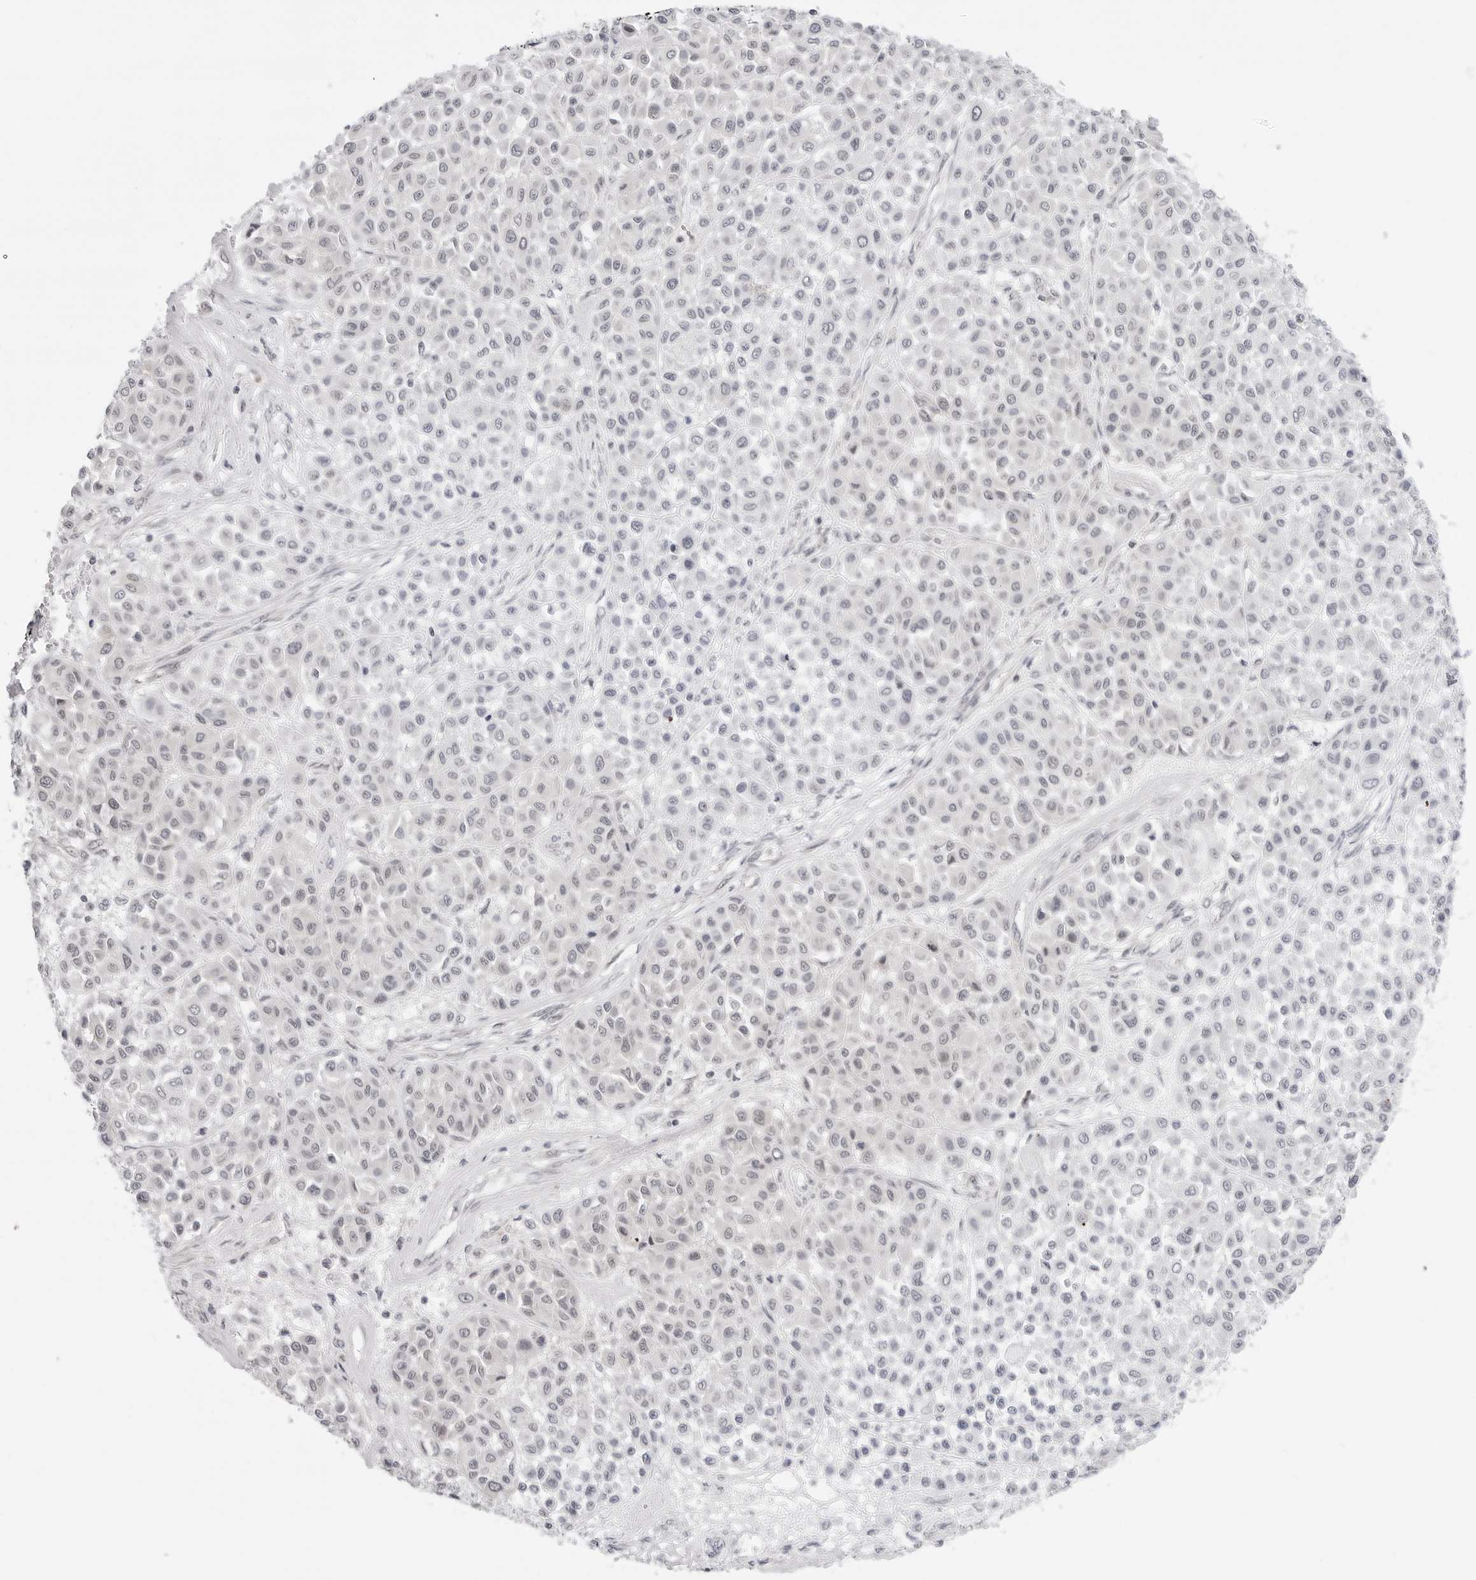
{"staining": {"intensity": "negative", "quantity": "none", "location": "none"}, "tissue": "melanoma", "cell_type": "Tumor cells", "image_type": "cancer", "snomed": [{"axis": "morphology", "description": "Malignant melanoma, Metastatic site"}, {"axis": "topography", "description": "Soft tissue"}], "caption": "Protein analysis of malignant melanoma (metastatic site) demonstrates no significant positivity in tumor cells.", "gene": "PPP2R5C", "patient": {"sex": "male", "age": 41}}